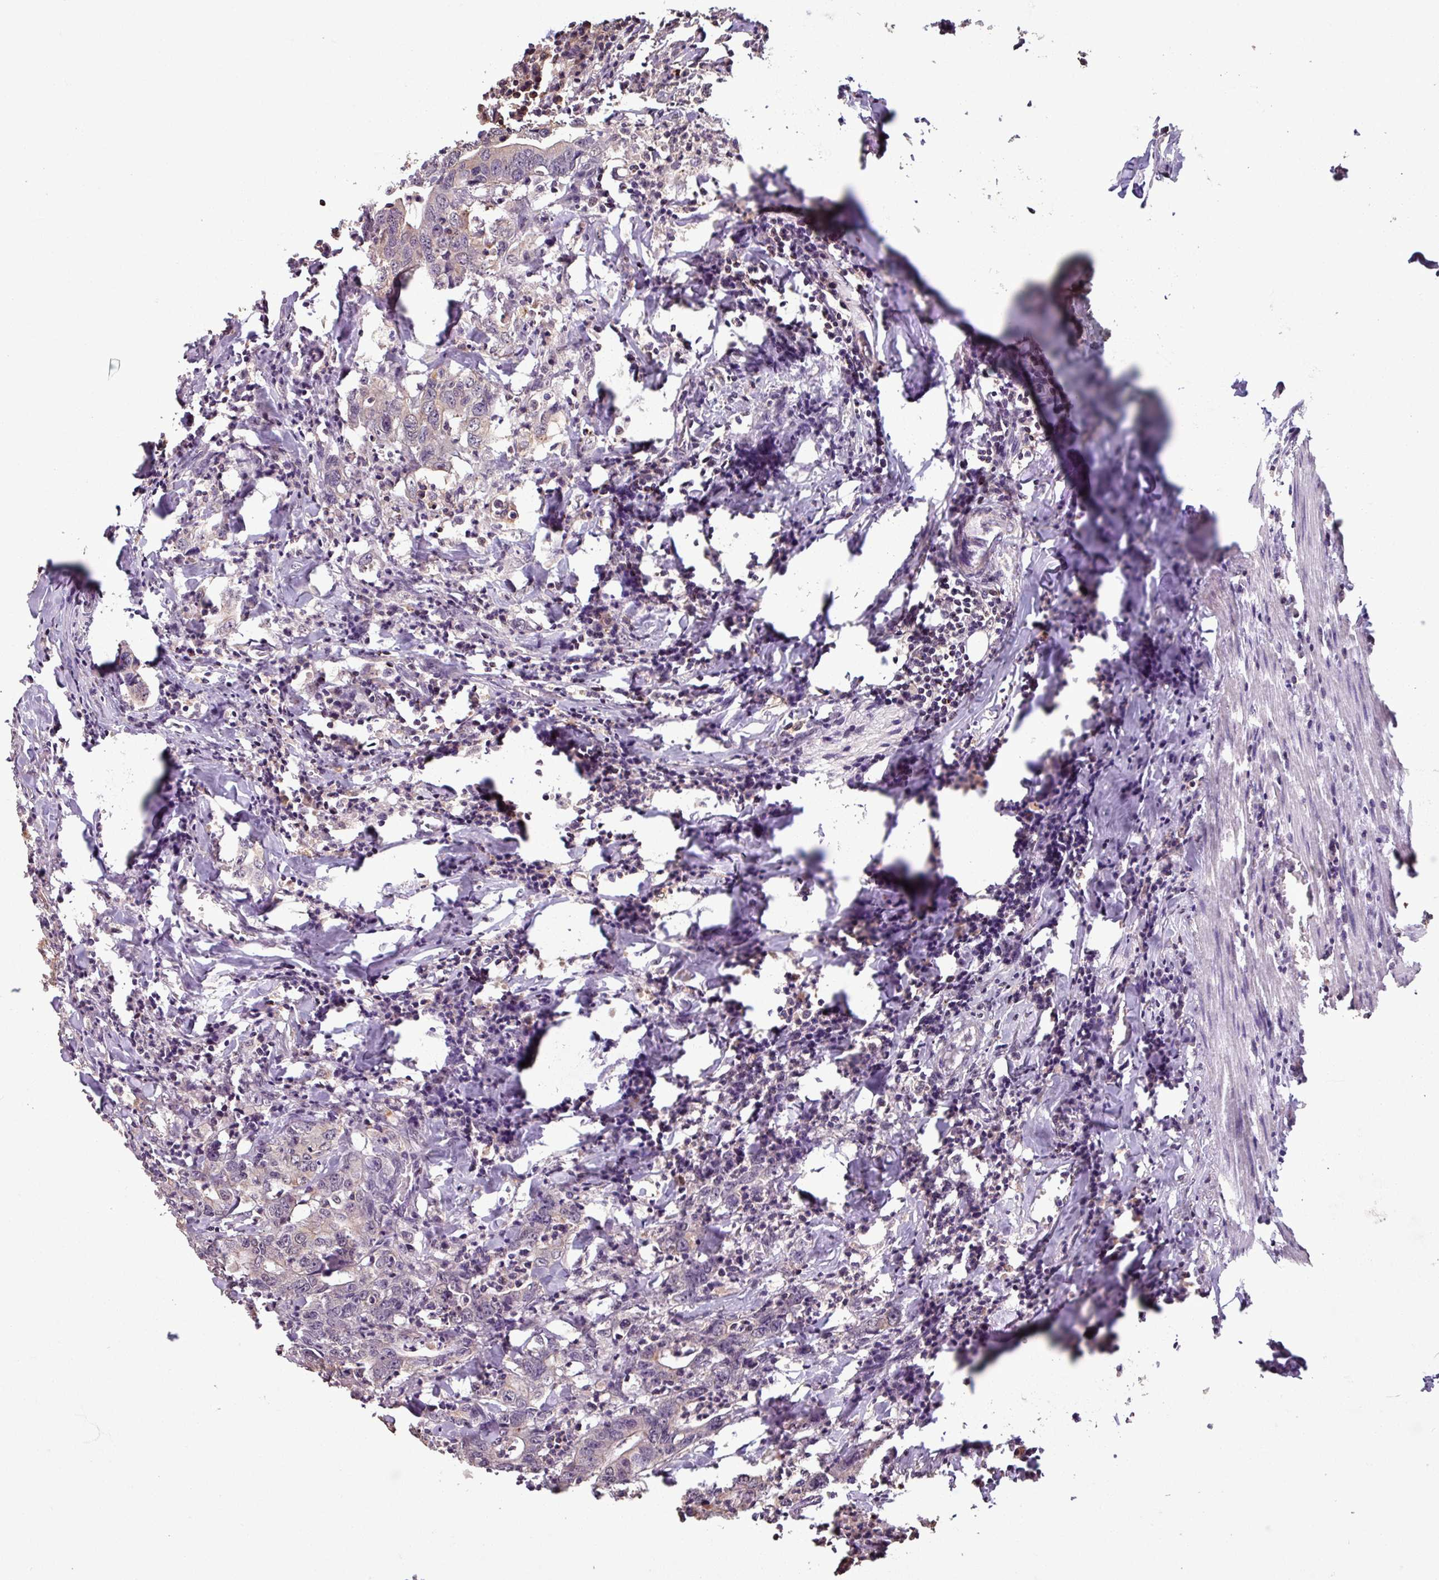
{"staining": {"intensity": "weak", "quantity": "<25%", "location": "cytoplasmic/membranous"}, "tissue": "colorectal cancer", "cell_type": "Tumor cells", "image_type": "cancer", "snomed": [{"axis": "morphology", "description": "Adenocarcinoma, NOS"}, {"axis": "topography", "description": "Colon"}], "caption": "DAB immunohistochemical staining of human colorectal cancer (adenocarcinoma) shows no significant expression in tumor cells.", "gene": "OR6B1", "patient": {"sex": "female", "age": 75}}